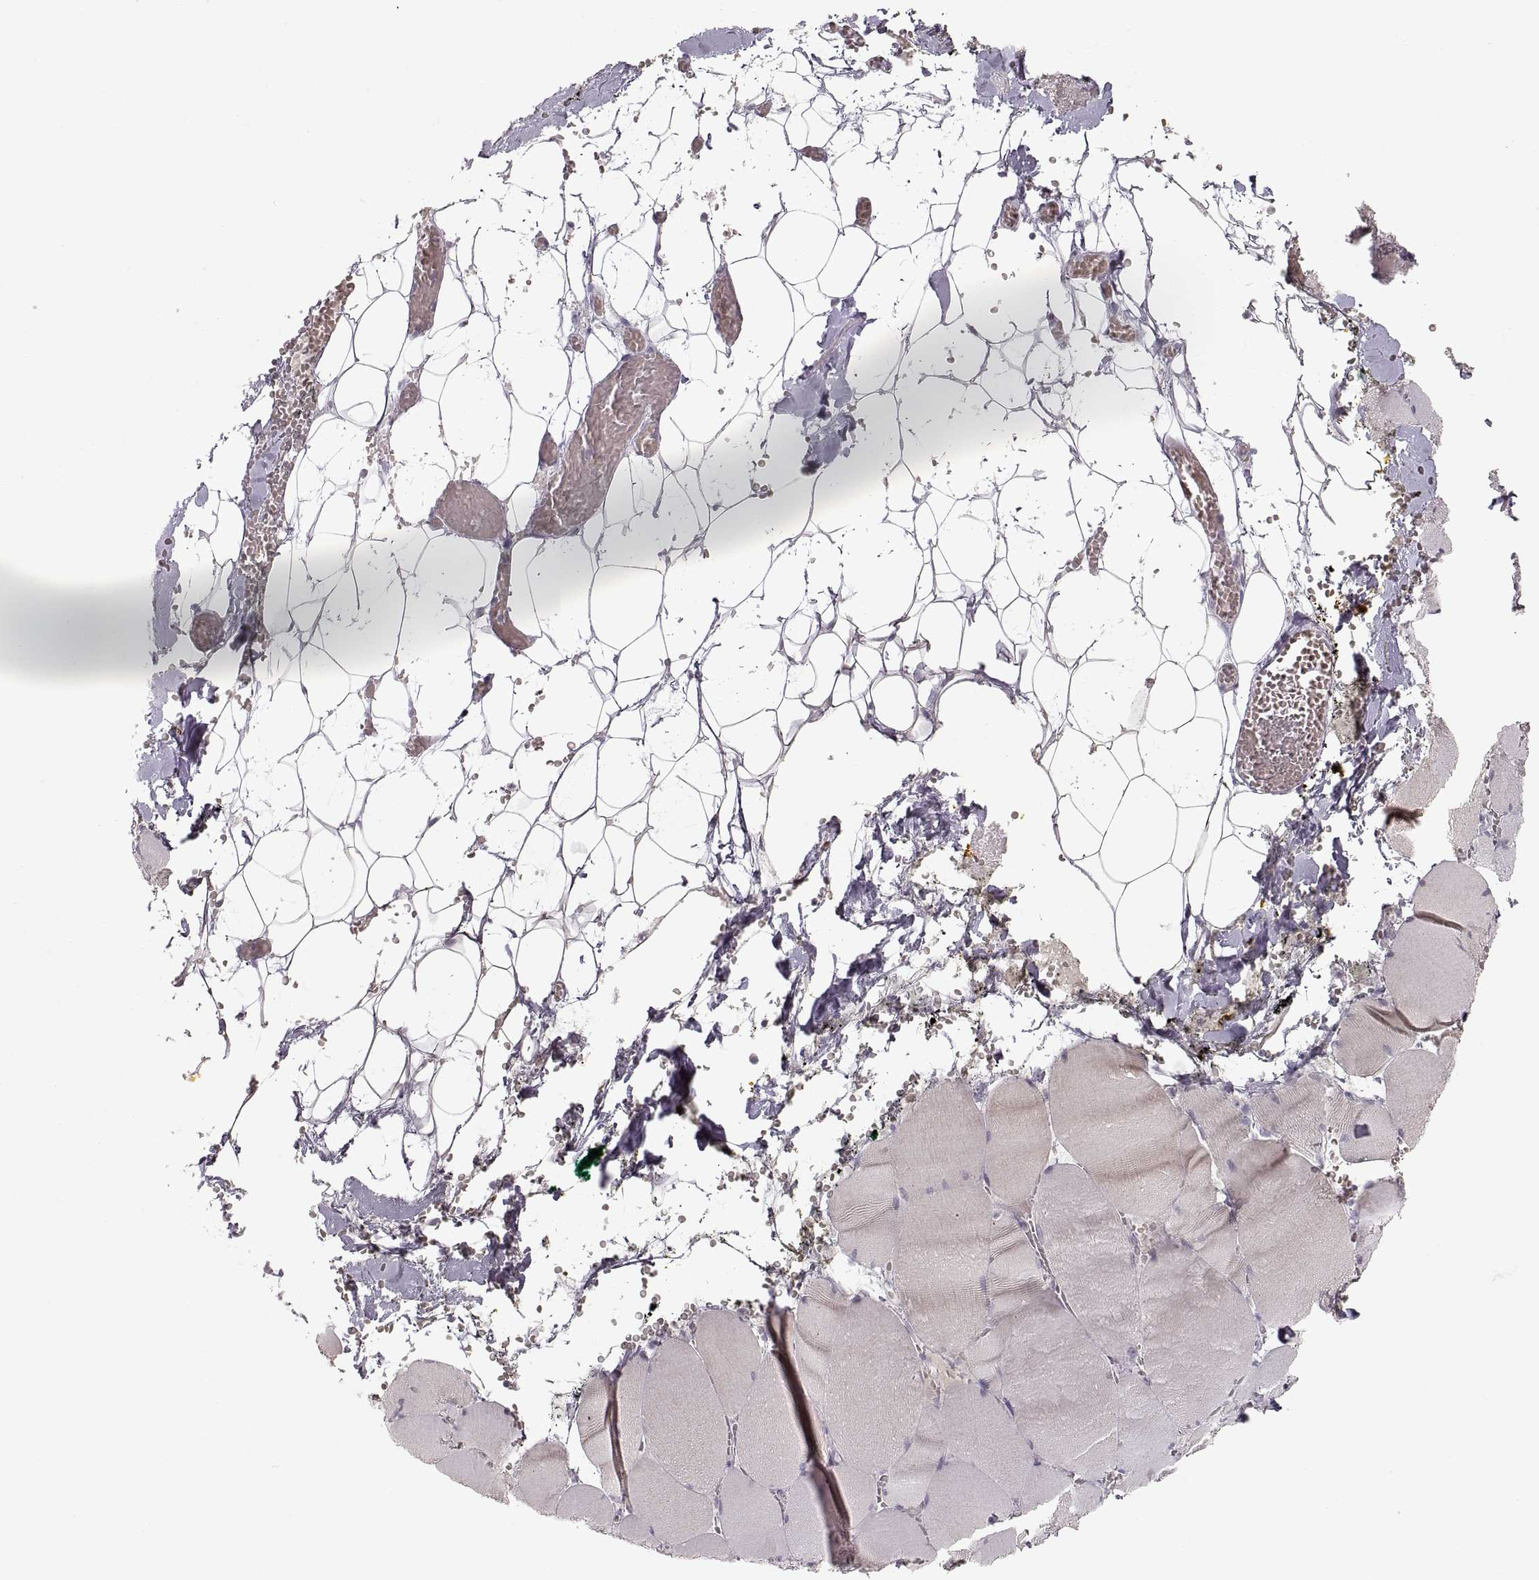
{"staining": {"intensity": "weak", "quantity": "<25%", "location": "cytoplasmic/membranous"}, "tissue": "skeletal muscle", "cell_type": "Myocytes", "image_type": "normal", "snomed": [{"axis": "morphology", "description": "Normal tissue, NOS"}, {"axis": "topography", "description": "Skeletal muscle"}], "caption": "Myocytes show no significant protein expression in benign skeletal muscle.", "gene": "PCSK2", "patient": {"sex": "male", "age": 56}}